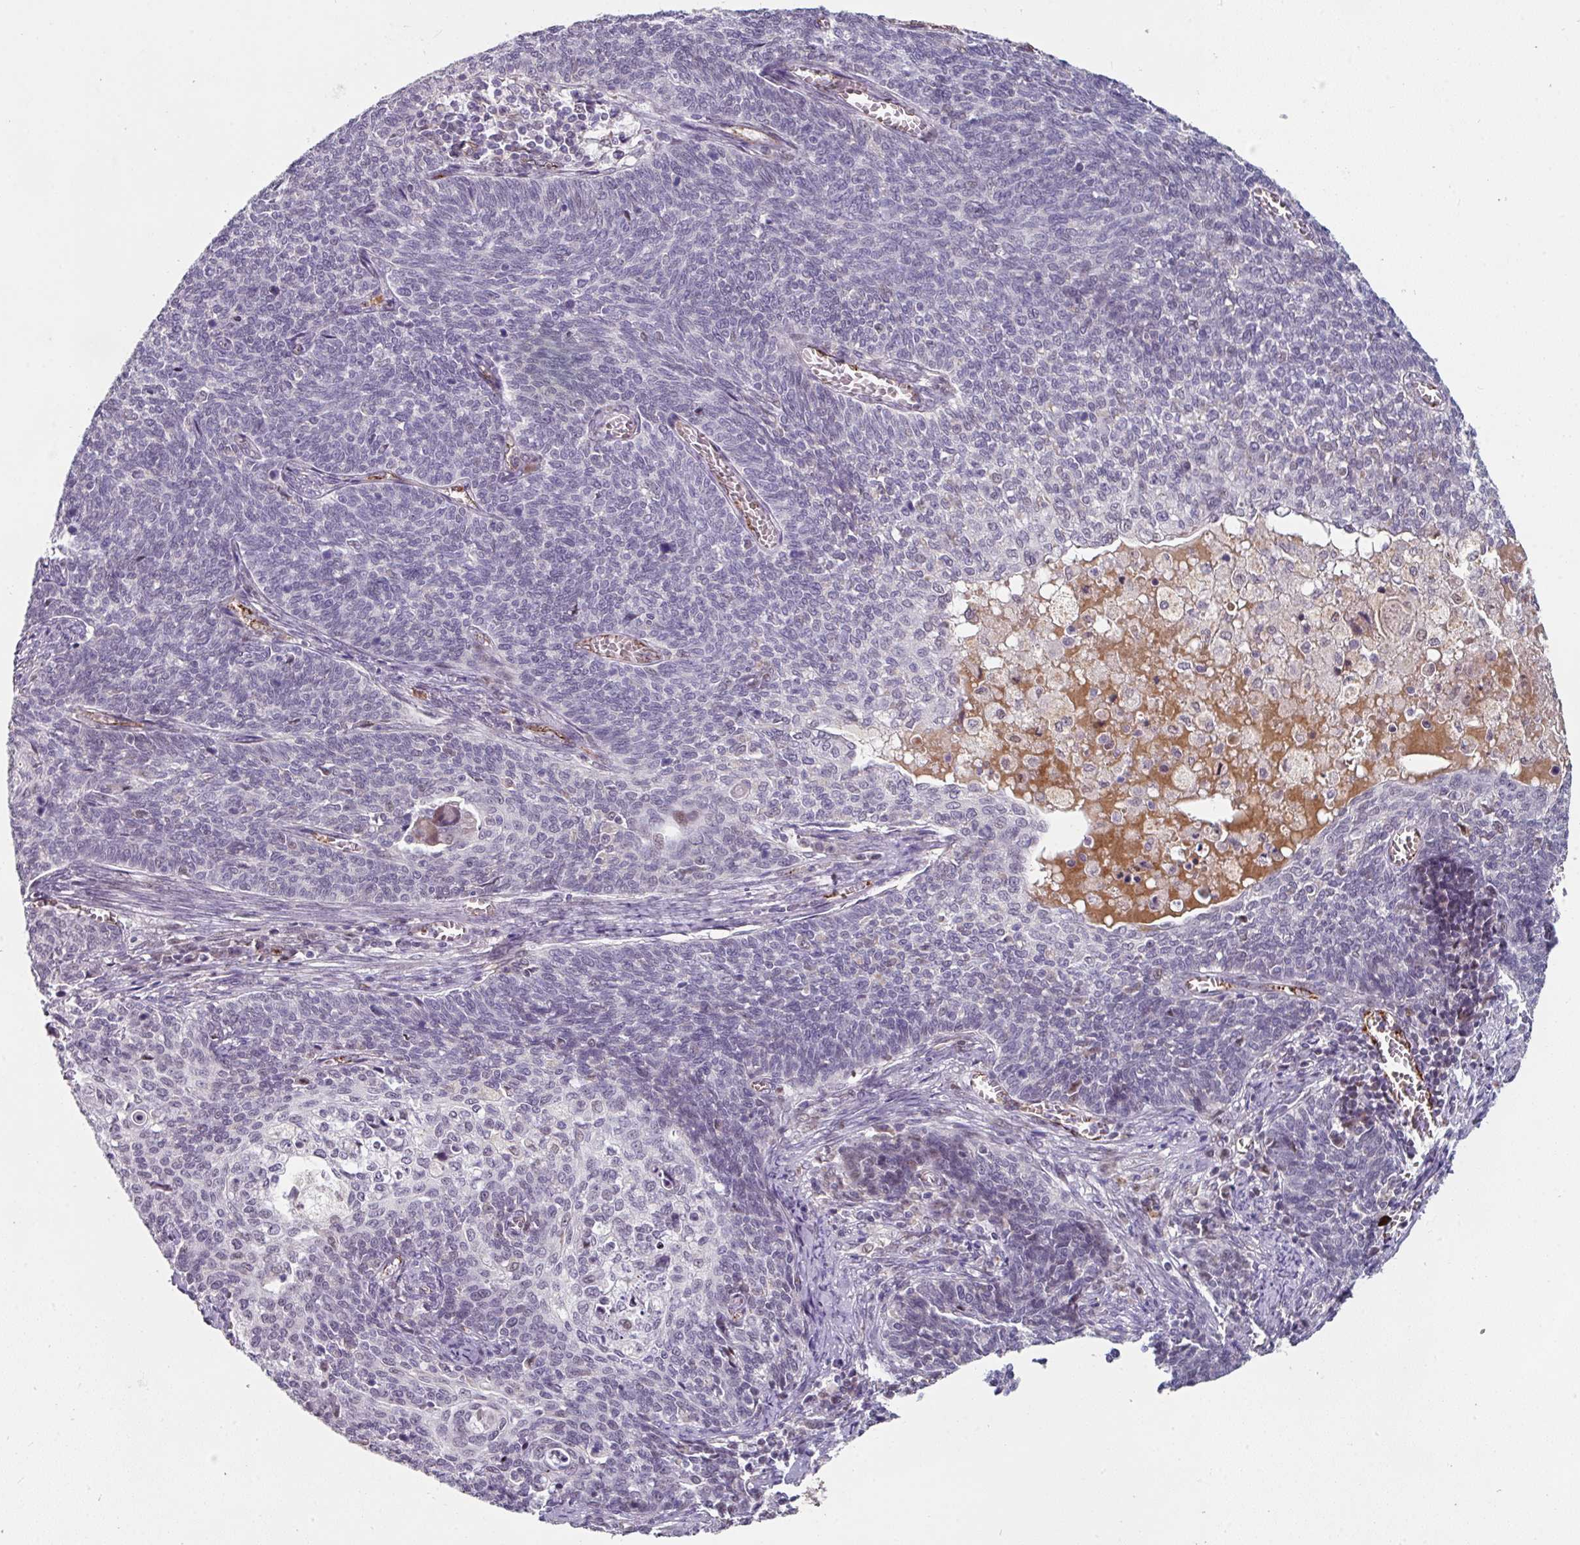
{"staining": {"intensity": "negative", "quantity": "none", "location": "none"}, "tissue": "cervical cancer", "cell_type": "Tumor cells", "image_type": "cancer", "snomed": [{"axis": "morphology", "description": "Squamous cell carcinoma, NOS"}, {"axis": "topography", "description": "Cervix"}], "caption": "Cervical cancer (squamous cell carcinoma) stained for a protein using immunohistochemistry displays no positivity tumor cells.", "gene": "SIDT2", "patient": {"sex": "female", "age": 39}}